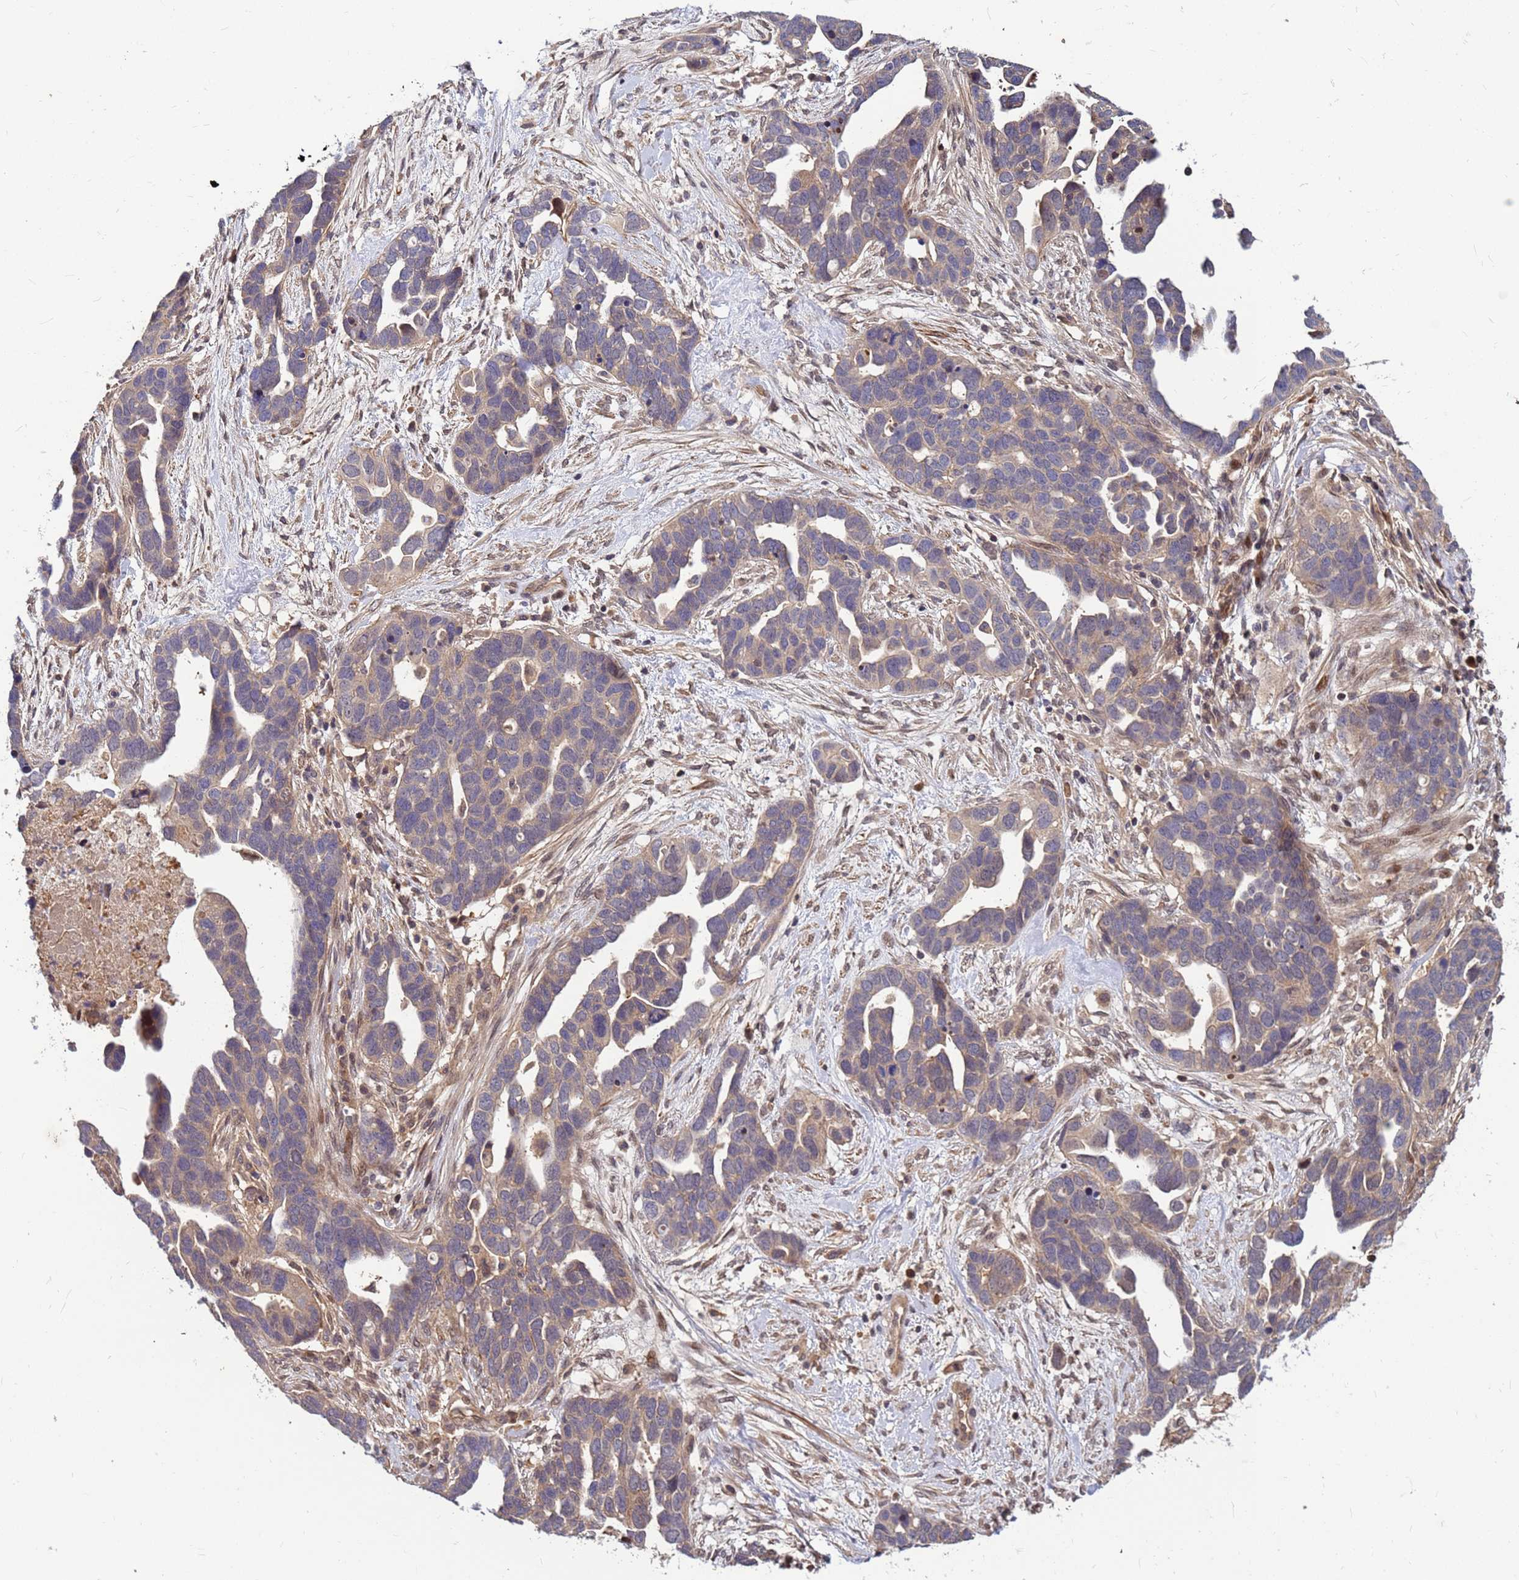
{"staining": {"intensity": "weak", "quantity": "25%-75%", "location": "cytoplasmic/membranous"}, "tissue": "ovarian cancer", "cell_type": "Tumor cells", "image_type": "cancer", "snomed": [{"axis": "morphology", "description": "Cystadenocarcinoma, serous, NOS"}, {"axis": "topography", "description": "Ovary"}], "caption": "There is low levels of weak cytoplasmic/membranous staining in tumor cells of serous cystadenocarcinoma (ovarian), as demonstrated by immunohistochemical staining (brown color).", "gene": "DUS4L", "patient": {"sex": "female", "age": 54}}